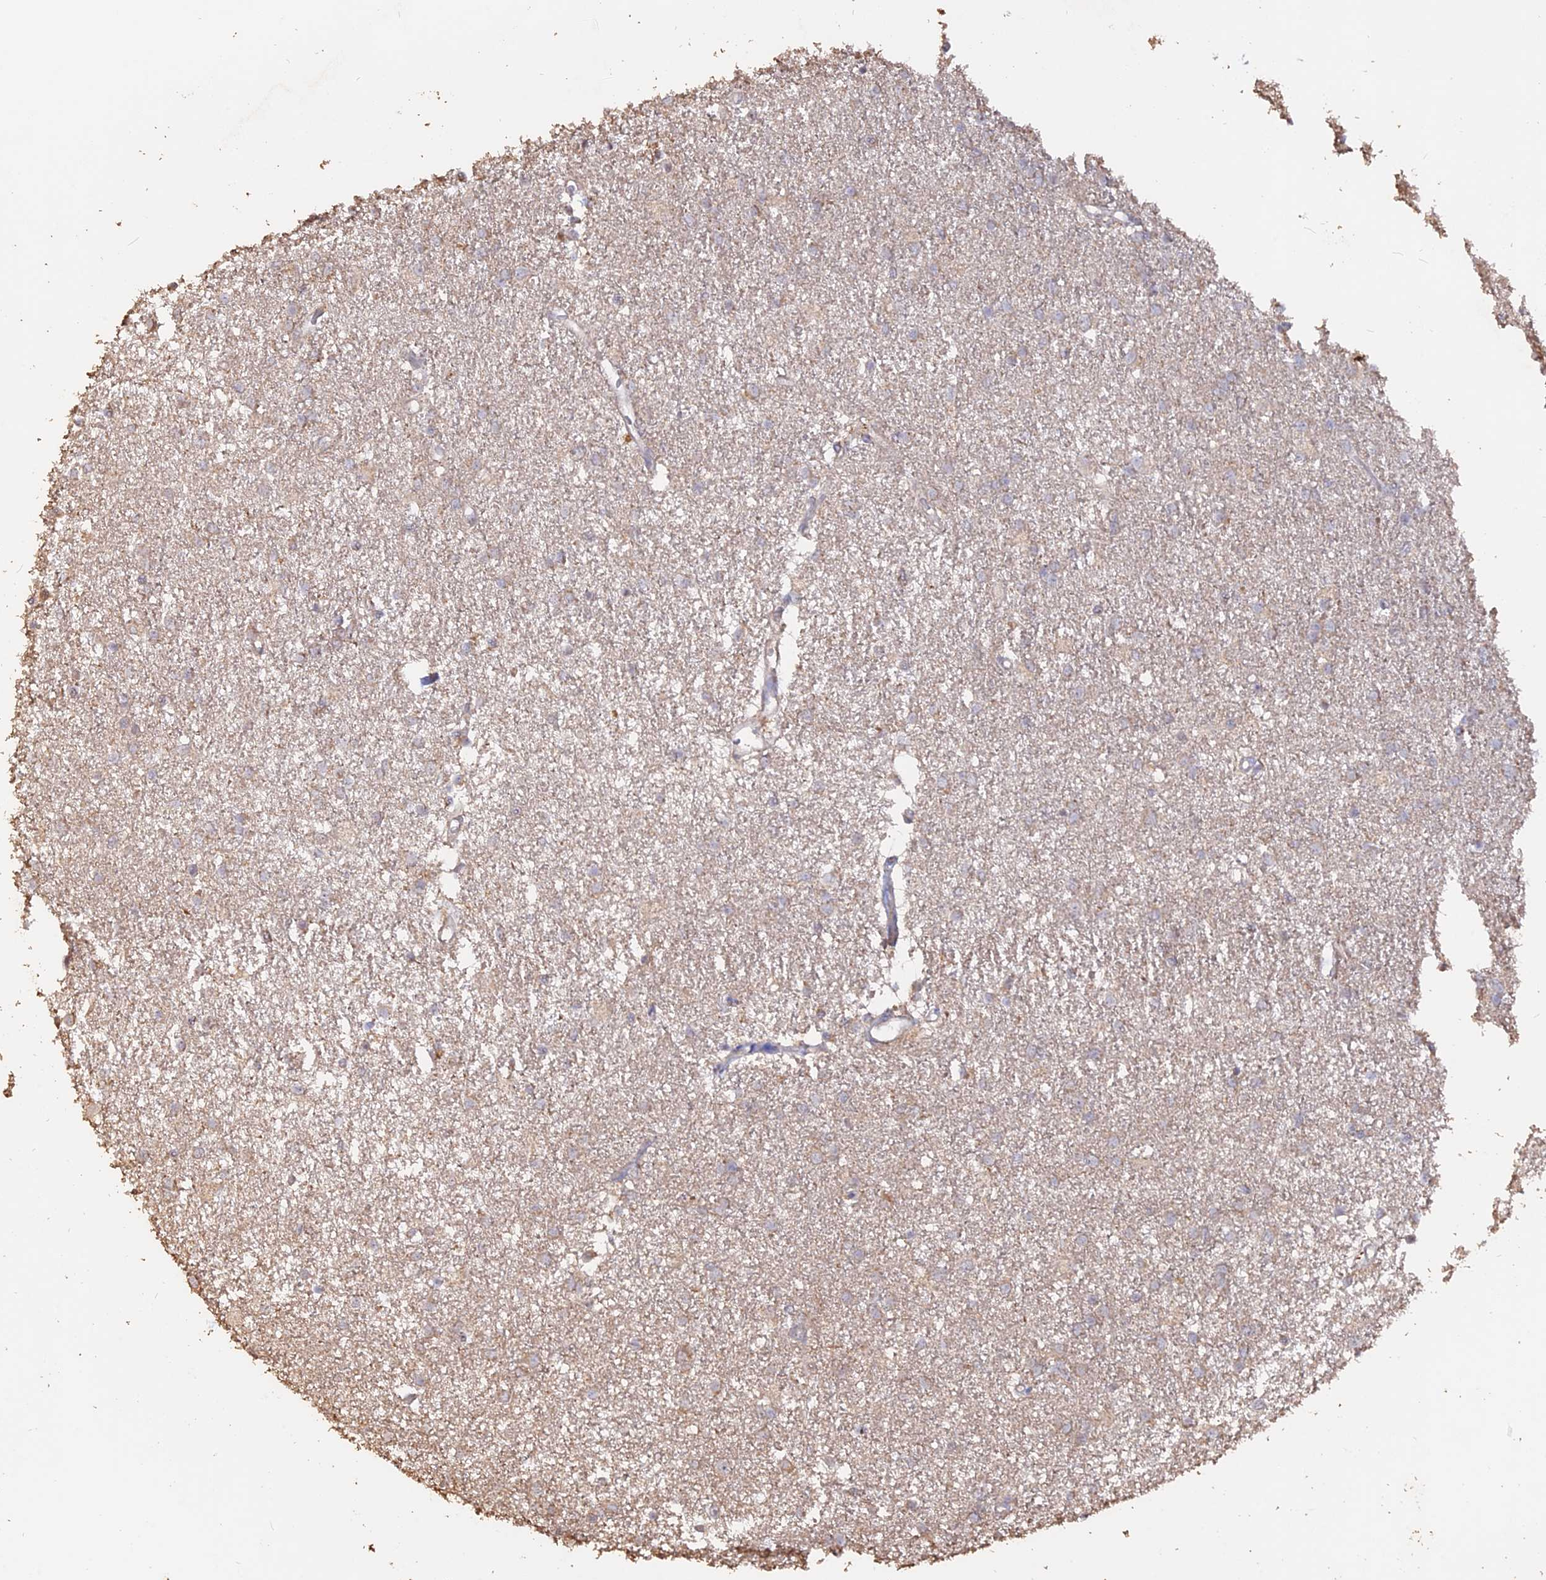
{"staining": {"intensity": "weak", "quantity": "<25%", "location": "cytoplasmic/membranous"}, "tissue": "glioma", "cell_type": "Tumor cells", "image_type": "cancer", "snomed": [{"axis": "morphology", "description": "Glioma, malignant, High grade"}, {"axis": "topography", "description": "Brain"}], "caption": "Tumor cells show no significant expression in malignant glioma (high-grade).", "gene": "LAYN", "patient": {"sex": "male", "age": 77}}